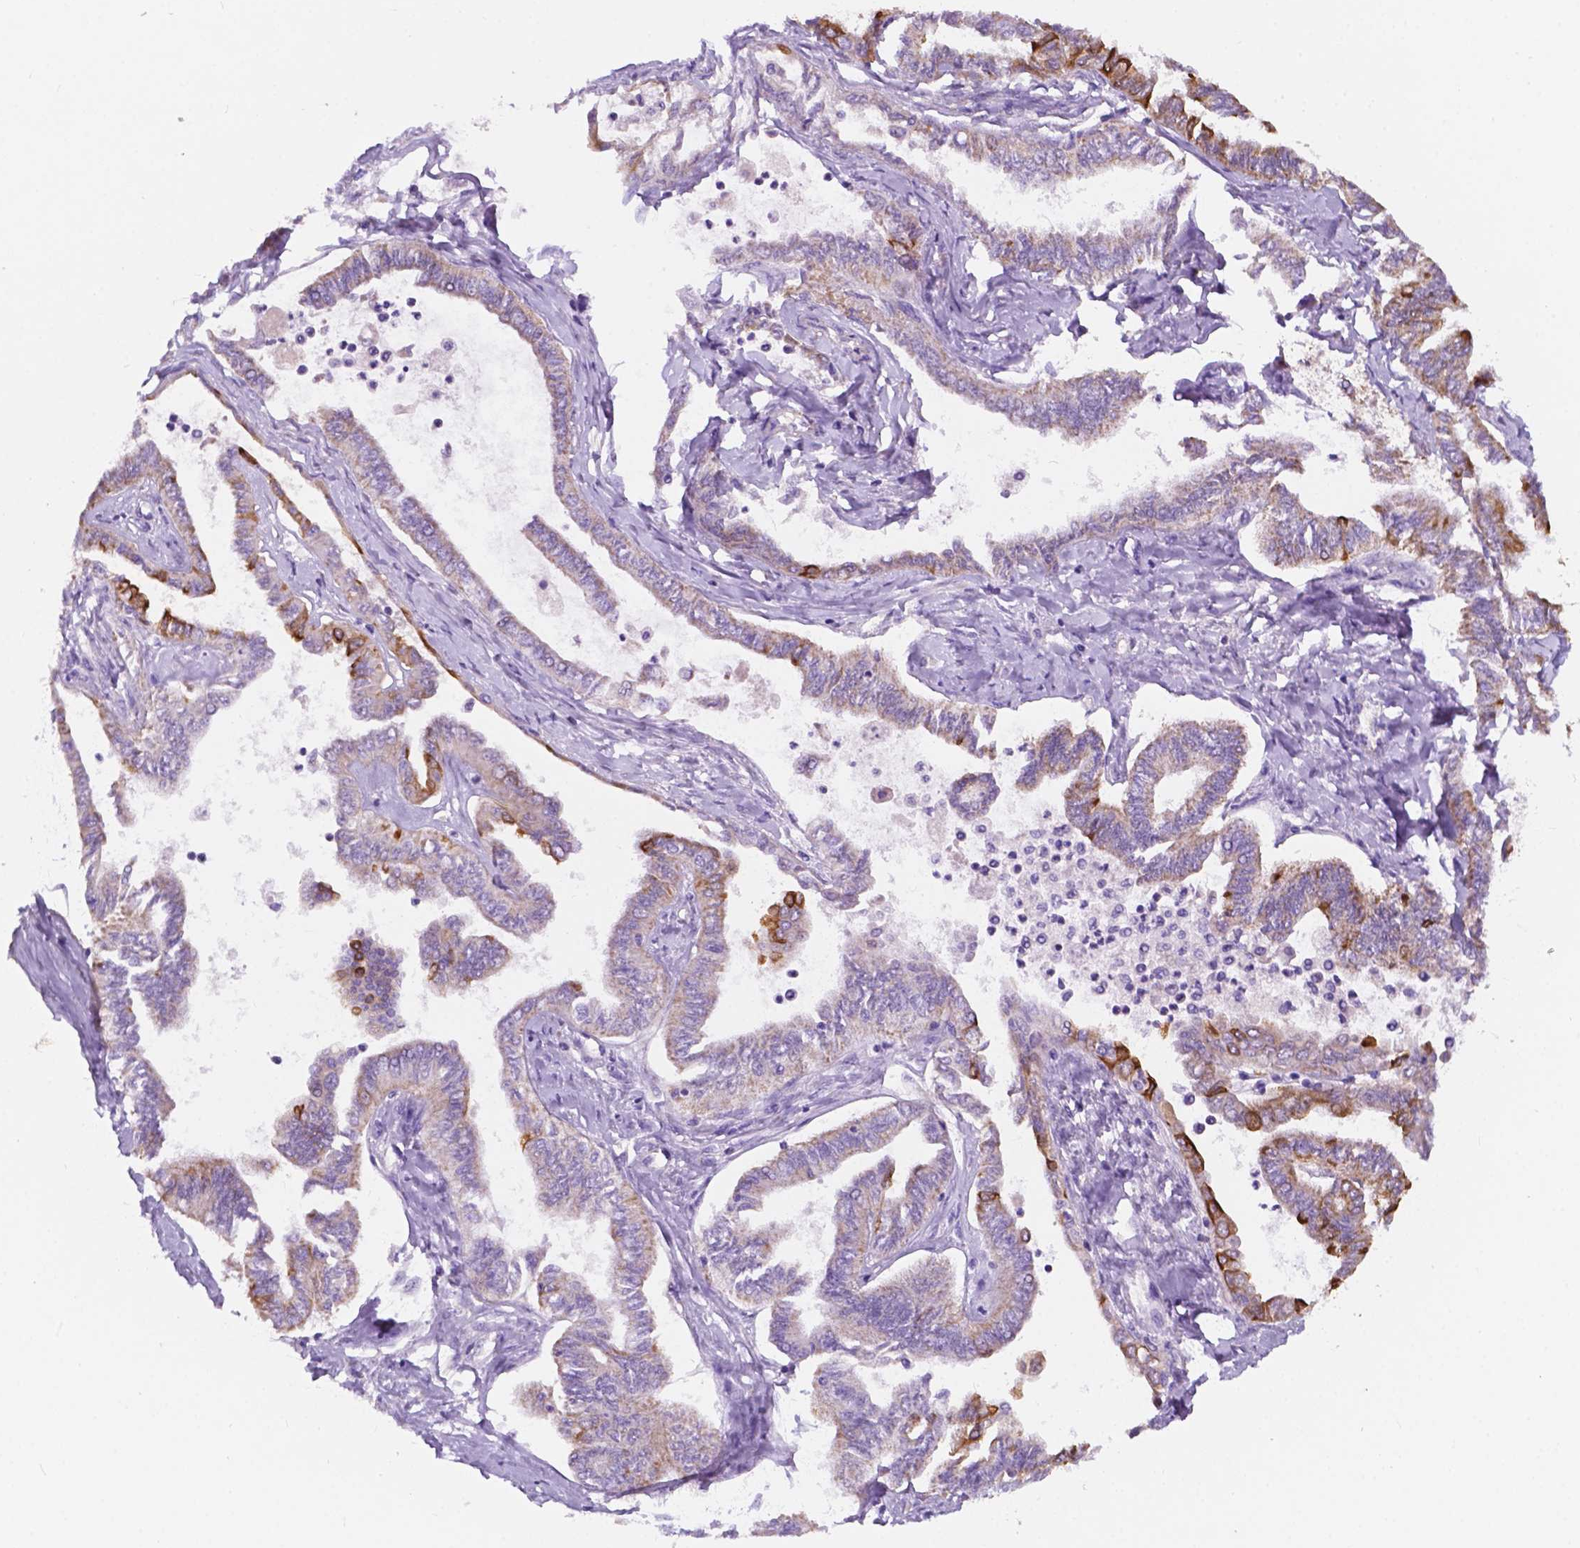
{"staining": {"intensity": "strong", "quantity": "<25%", "location": "cytoplasmic/membranous"}, "tissue": "ovarian cancer", "cell_type": "Tumor cells", "image_type": "cancer", "snomed": [{"axis": "morphology", "description": "Carcinoma, endometroid"}, {"axis": "topography", "description": "Ovary"}], "caption": "An immunohistochemistry photomicrograph of neoplastic tissue is shown. Protein staining in brown shows strong cytoplasmic/membranous positivity in endometroid carcinoma (ovarian) within tumor cells.", "gene": "TRPV5", "patient": {"sex": "female", "age": 70}}